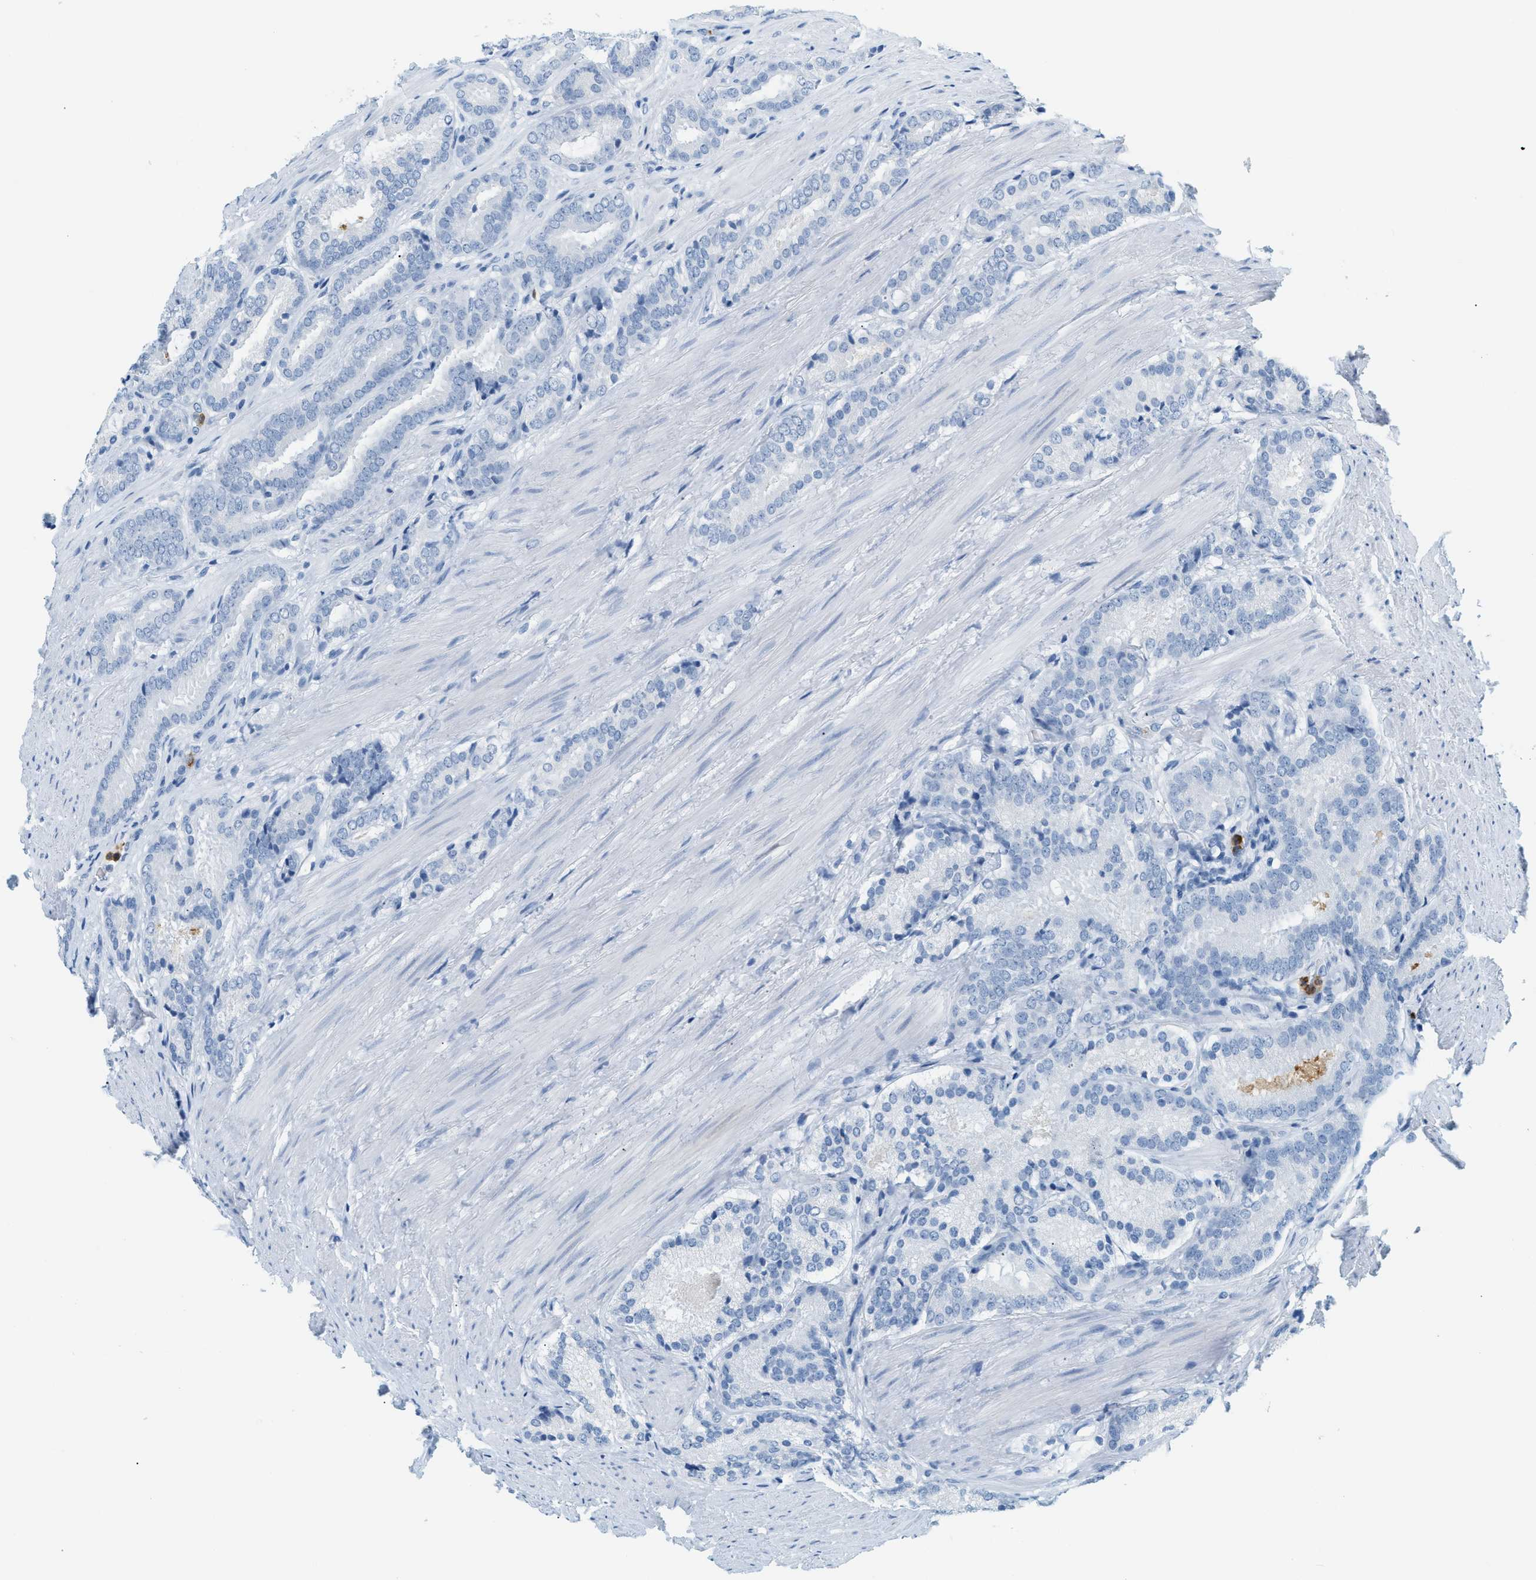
{"staining": {"intensity": "negative", "quantity": "none", "location": "none"}, "tissue": "prostate cancer", "cell_type": "Tumor cells", "image_type": "cancer", "snomed": [{"axis": "morphology", "description": "Adenocarcinoma, Low grade"}, {"axis": "topography", "description": "Prostate"}], "caption": "High magnification brightfield microscopy of prostate cancer (adenocarcinoma (low-grade)) stained with DAB (3,3'-diaminobenzidine) (brown) and counterstained with hematoxylin (blue): tumor cells show no significant staining. Nuclei are stained in blue.", "gene": "LCN2", "patient": {"sex": "male", "age": 69}}